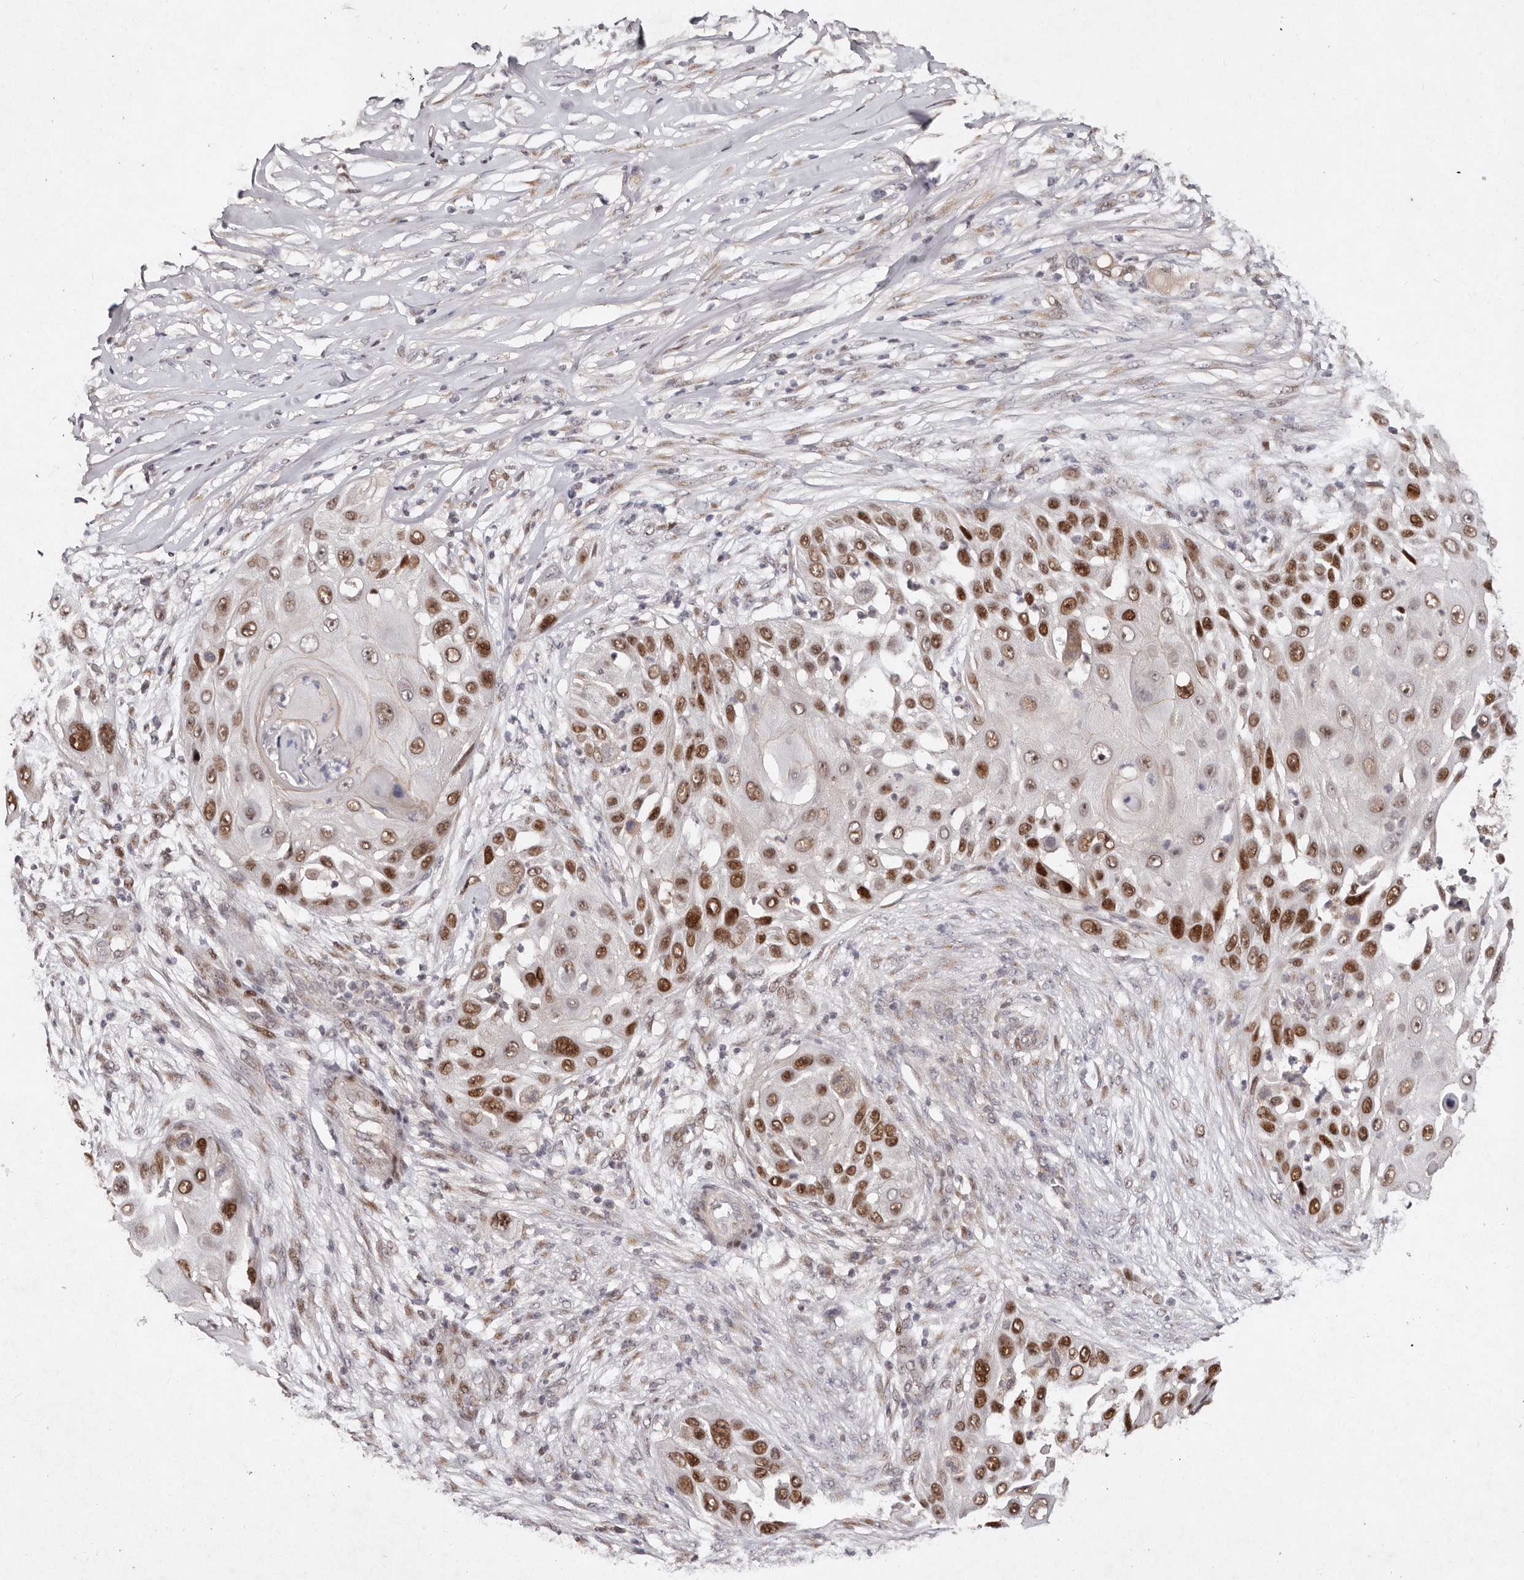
{"staining": {"intensity": "strong", "quantity": ">75%", "location": "nuclear"}, "tissue": "skin cancer", "cell_type": "Tumor cells", "image_type": "cancer", "snomed": [{"axis": "morphology", "description": "Squamous cell carcinoma, NOS"}, {"axis": "topography", "description": "Skin"}], "caption": "A histopathology image of squamous cell carcinoma (skin) stained for a protein shows strong nuclear brown staining in tumor cells. The protein is stained brown, and the nuclei are stained in blue (DAB (3,3'-diaminobenzidine) IHC with brightfield microscopy, high magnification).", "gene": "KLF7", "patient": {"sex": "female", "age": 44}}